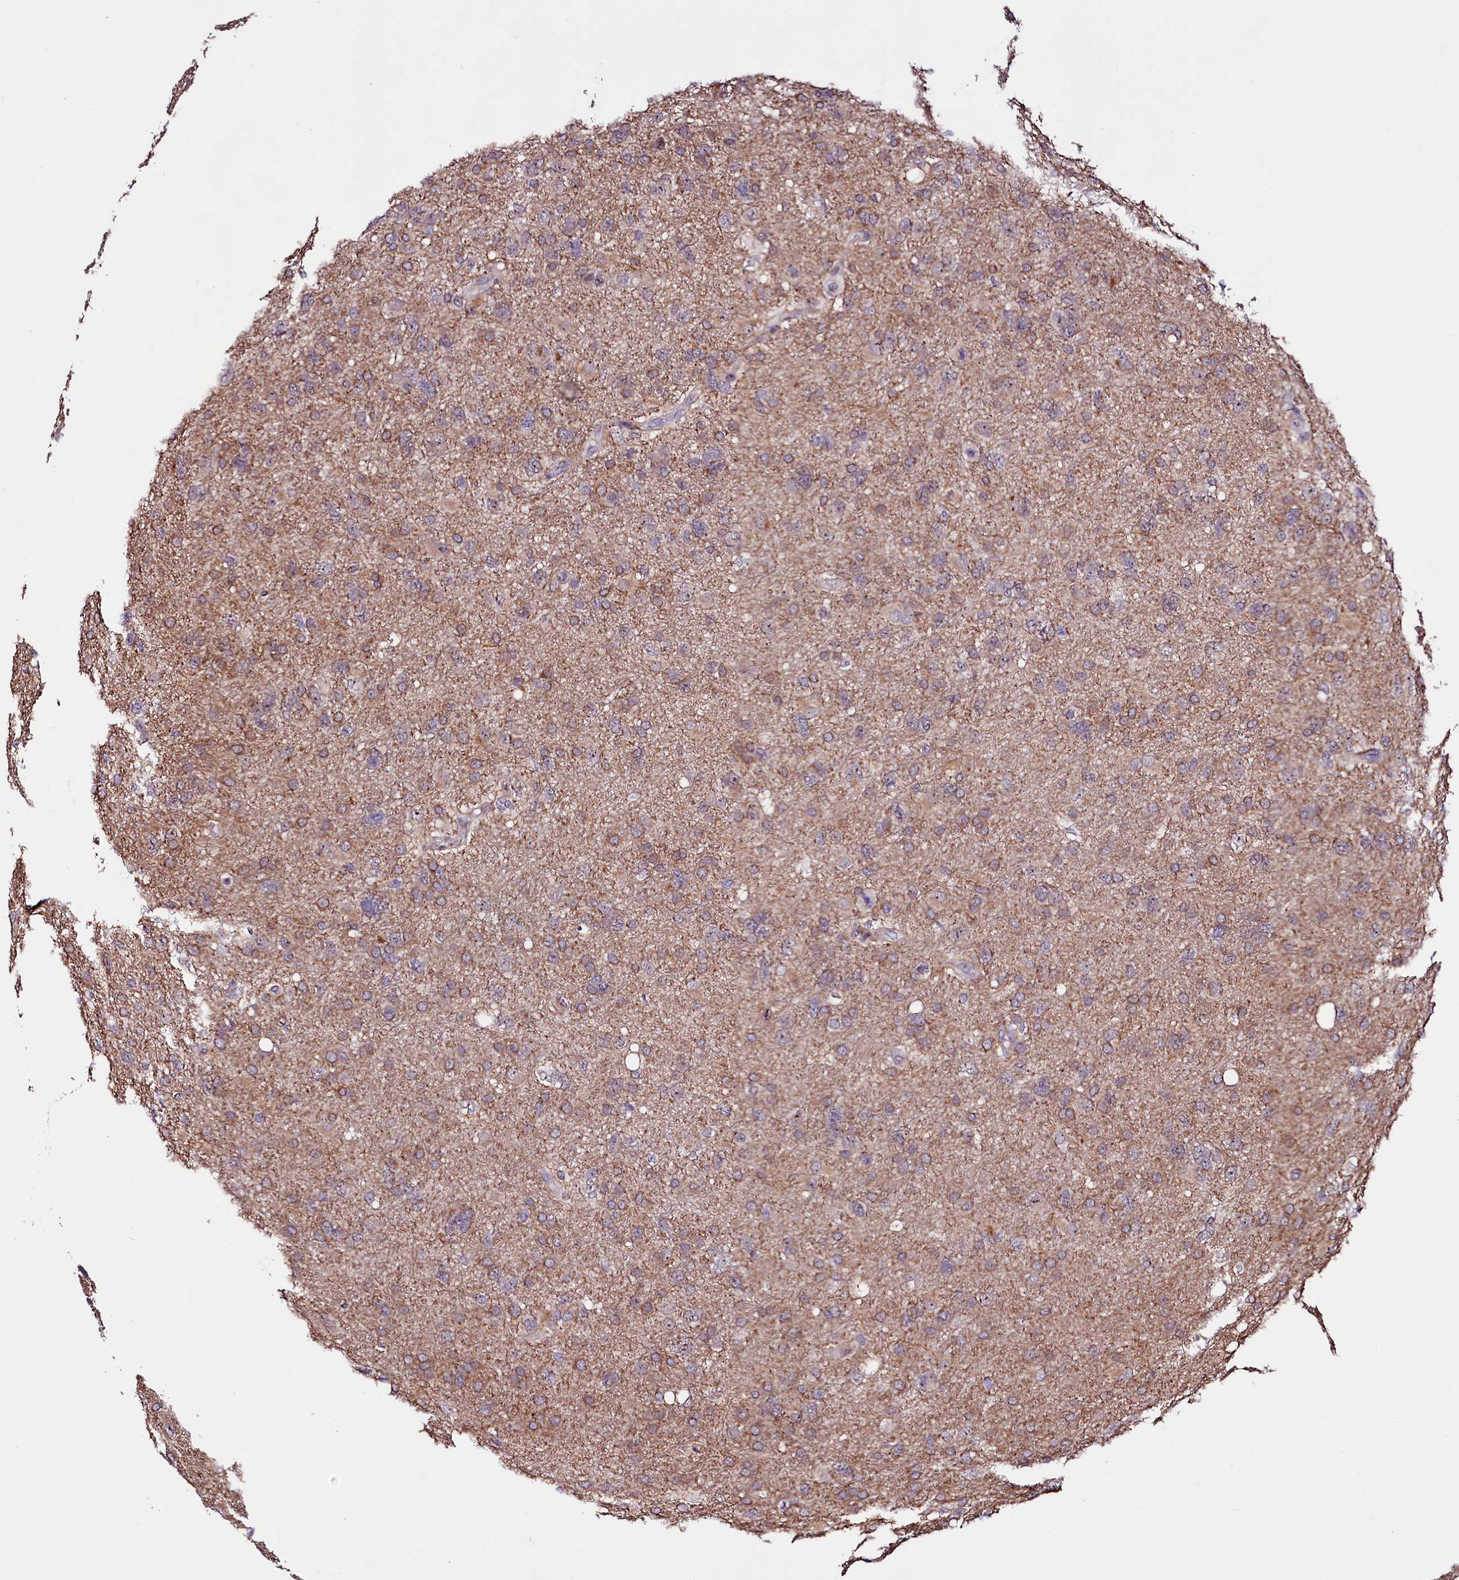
{"staining": {"intensity": "moderate", "quantity": "25%-75%", "location": "cytoplasmic/membranous"}, "tissue": "glioma", "cell_type": "Tumor cells", "image_type": "cancer", "snomed": [{"axis": "morphology", "description": "Glioma, malignant, High grade"}, {"axis": "topography", "description": "Brain"}], "caption": "Immunohistochemistry (IHC) (DAB (3,3'-diaminobenzidine)) staining of human glioma demonstrates moderate cytoplasmic/membranous protein expression in approximately 25%-75% of tumor cells.", "gene": "TRMT112", "patient": {"sex": "male", "age": 61}}